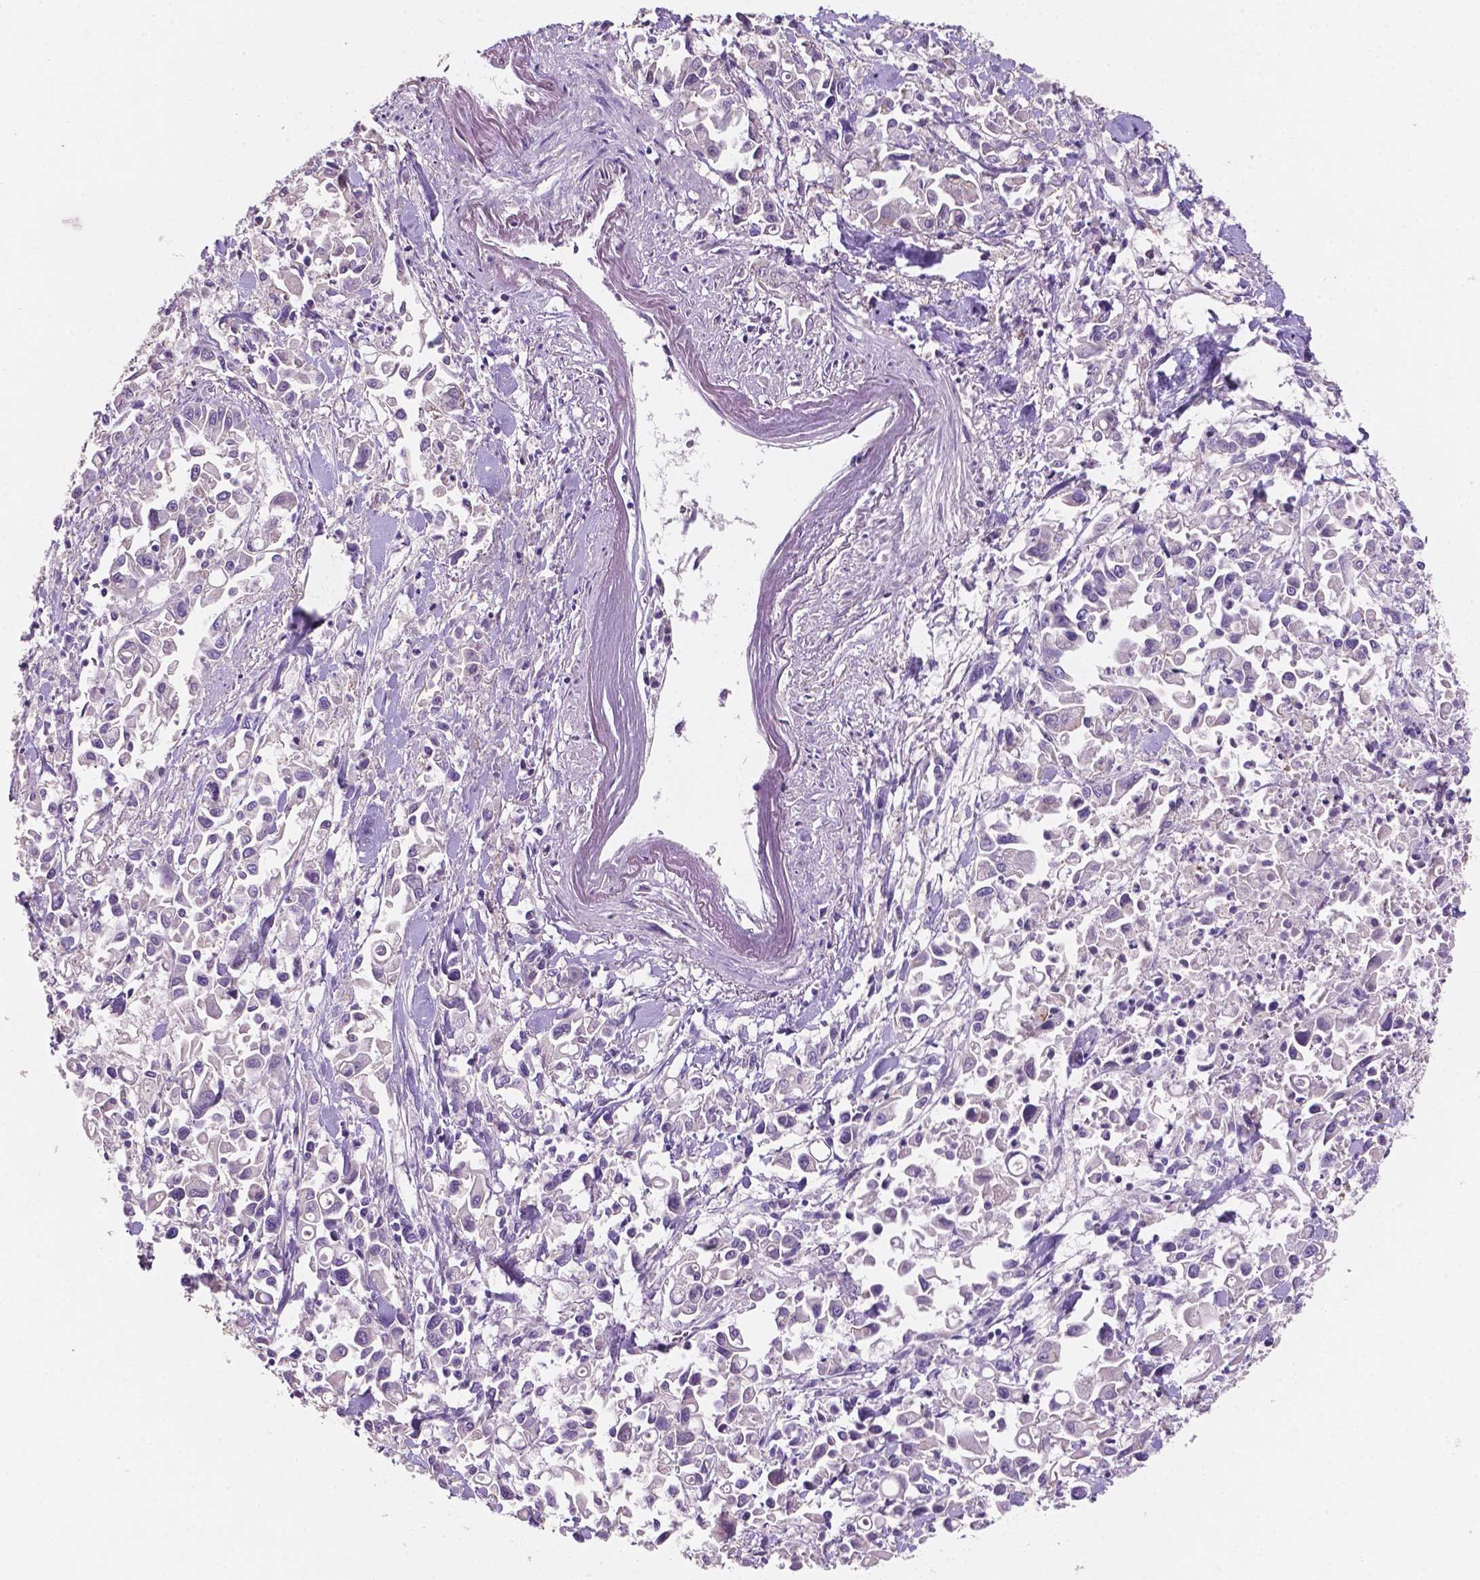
{"staining": {"intensity": "negative", "quantity": "none", "location": "none"}, "tissue": "pancreatic cancer", "cell_type": "Tumor cells", "image_type": "cancer", "snomed": [{"axis": "morphology", "description": "Adenocarcinoma, NOS"}, {"axis": "topography", "description": "Pancreas"}], "caption": "DAB immunohistochemical staining of human pancreatic adenocarcinoma reveals no significant staining in tumor cells. (Stains: DAB IHC with hematoxylin counter stain, Microscopy: brightfield microscopy at high magnification).", "gene": "MKRN2OS", "patient": {"sex": "female", "age": 83}}